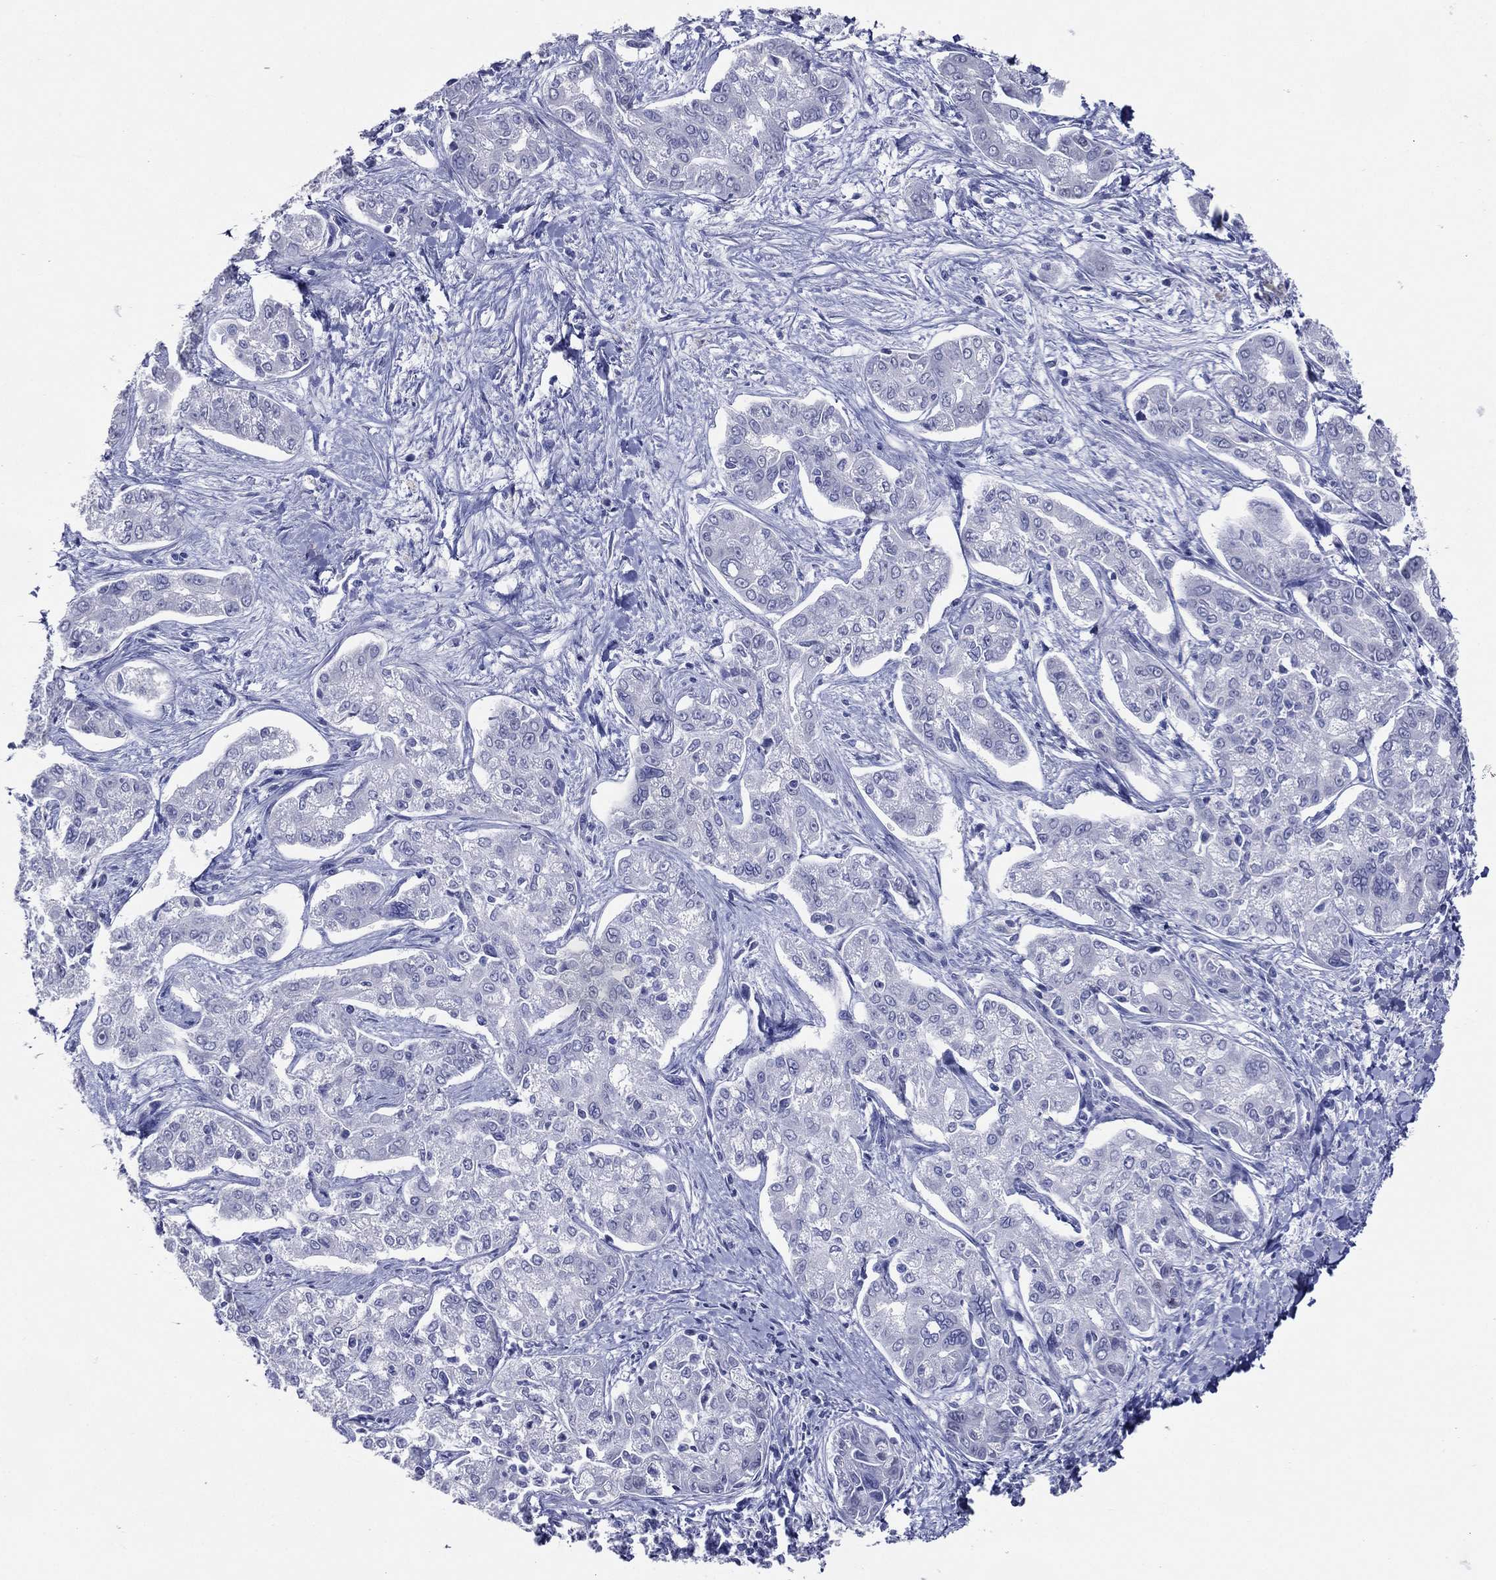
{"staining": {"intensity": "negative", "quantity": "none", "location": "none"}, "tissue": "liver cancer", "cell_type": "Tumor cells", "image_type": "cancer", "snomed": [{"axis": "morphology", "description": "Cholangiocarcinoma"}, {"axis": "topography", "description": "Liver"}], "caption": "Immunohistochemistry photomicrograph of neoplastic tissue: human liver cancer stained with DAB shows no significant protein positivity in tumor cells. Brightfield microscopy of immunohistochemistry (IHC) stained with DAB (3,3'-diaminobenzidine) (brown) and hematoxylin (blue), captured at high magnification.", "gene": "TFAP2A", "patient": {"sex": "female", "age": 47}}